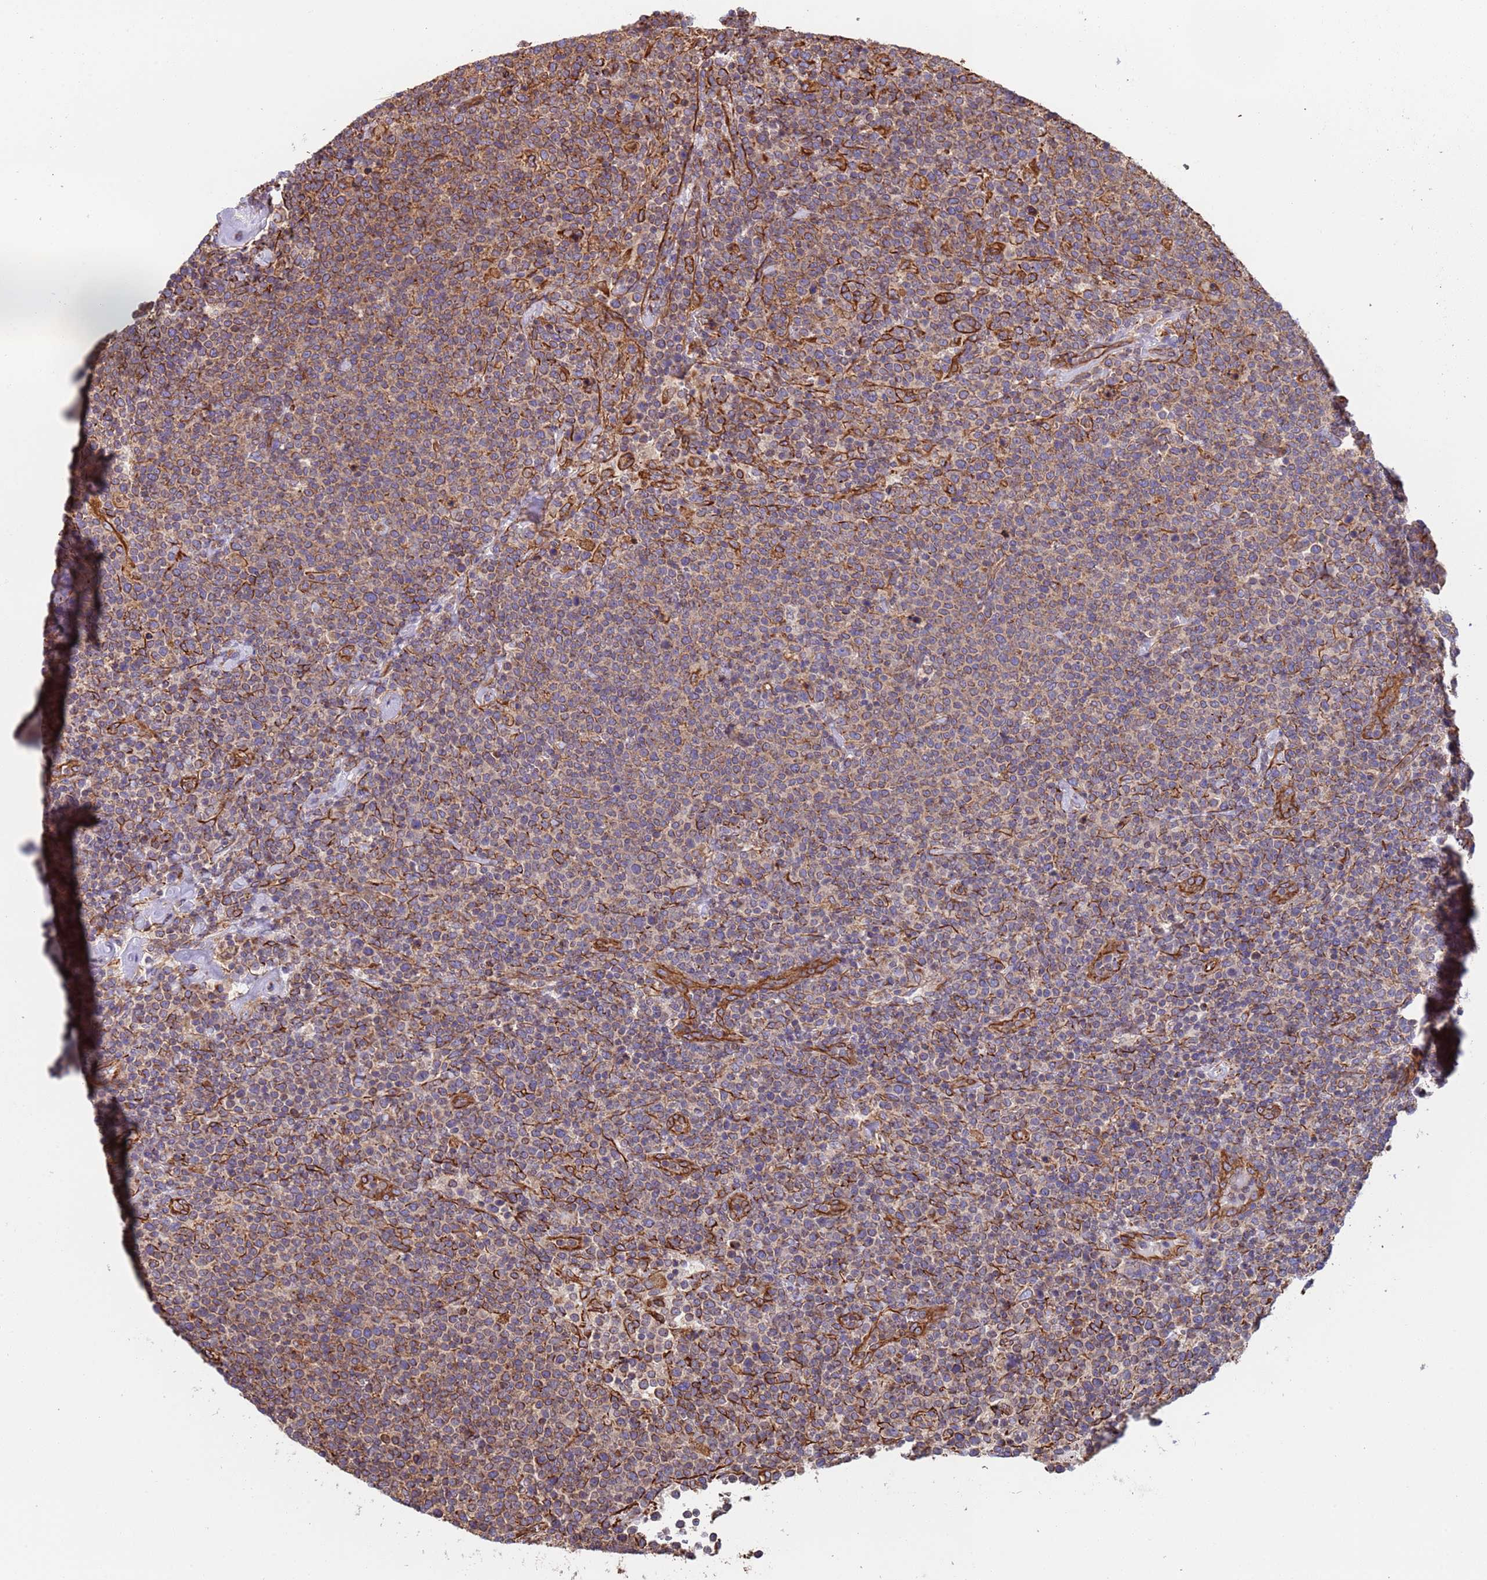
{"staining": {"intensity": "moderate", "quantity": ">75%", "location": "cytoplasmic/membranous"}, "tissue": "lymphoma", "cell_type": "Tumor cells", "image_type": "cancer", "snomed": [{"axis": "morphology", "description": "Malignant lymphoma, non-Hodgkin's type, High grade"}, {"axis": "topography", "description": "Lymph node"}], "caption": "IHC (DAB (3,3'-diaminobenzidine)) staining of high-grade malignant lymphoma, non-Hodgkin's type exhibits moderate cytoplasmic/membranous protein staining in about >75% of tumor cells.", "gene": "NUDT12", "patient": {"sex": "male", "age": 61}}